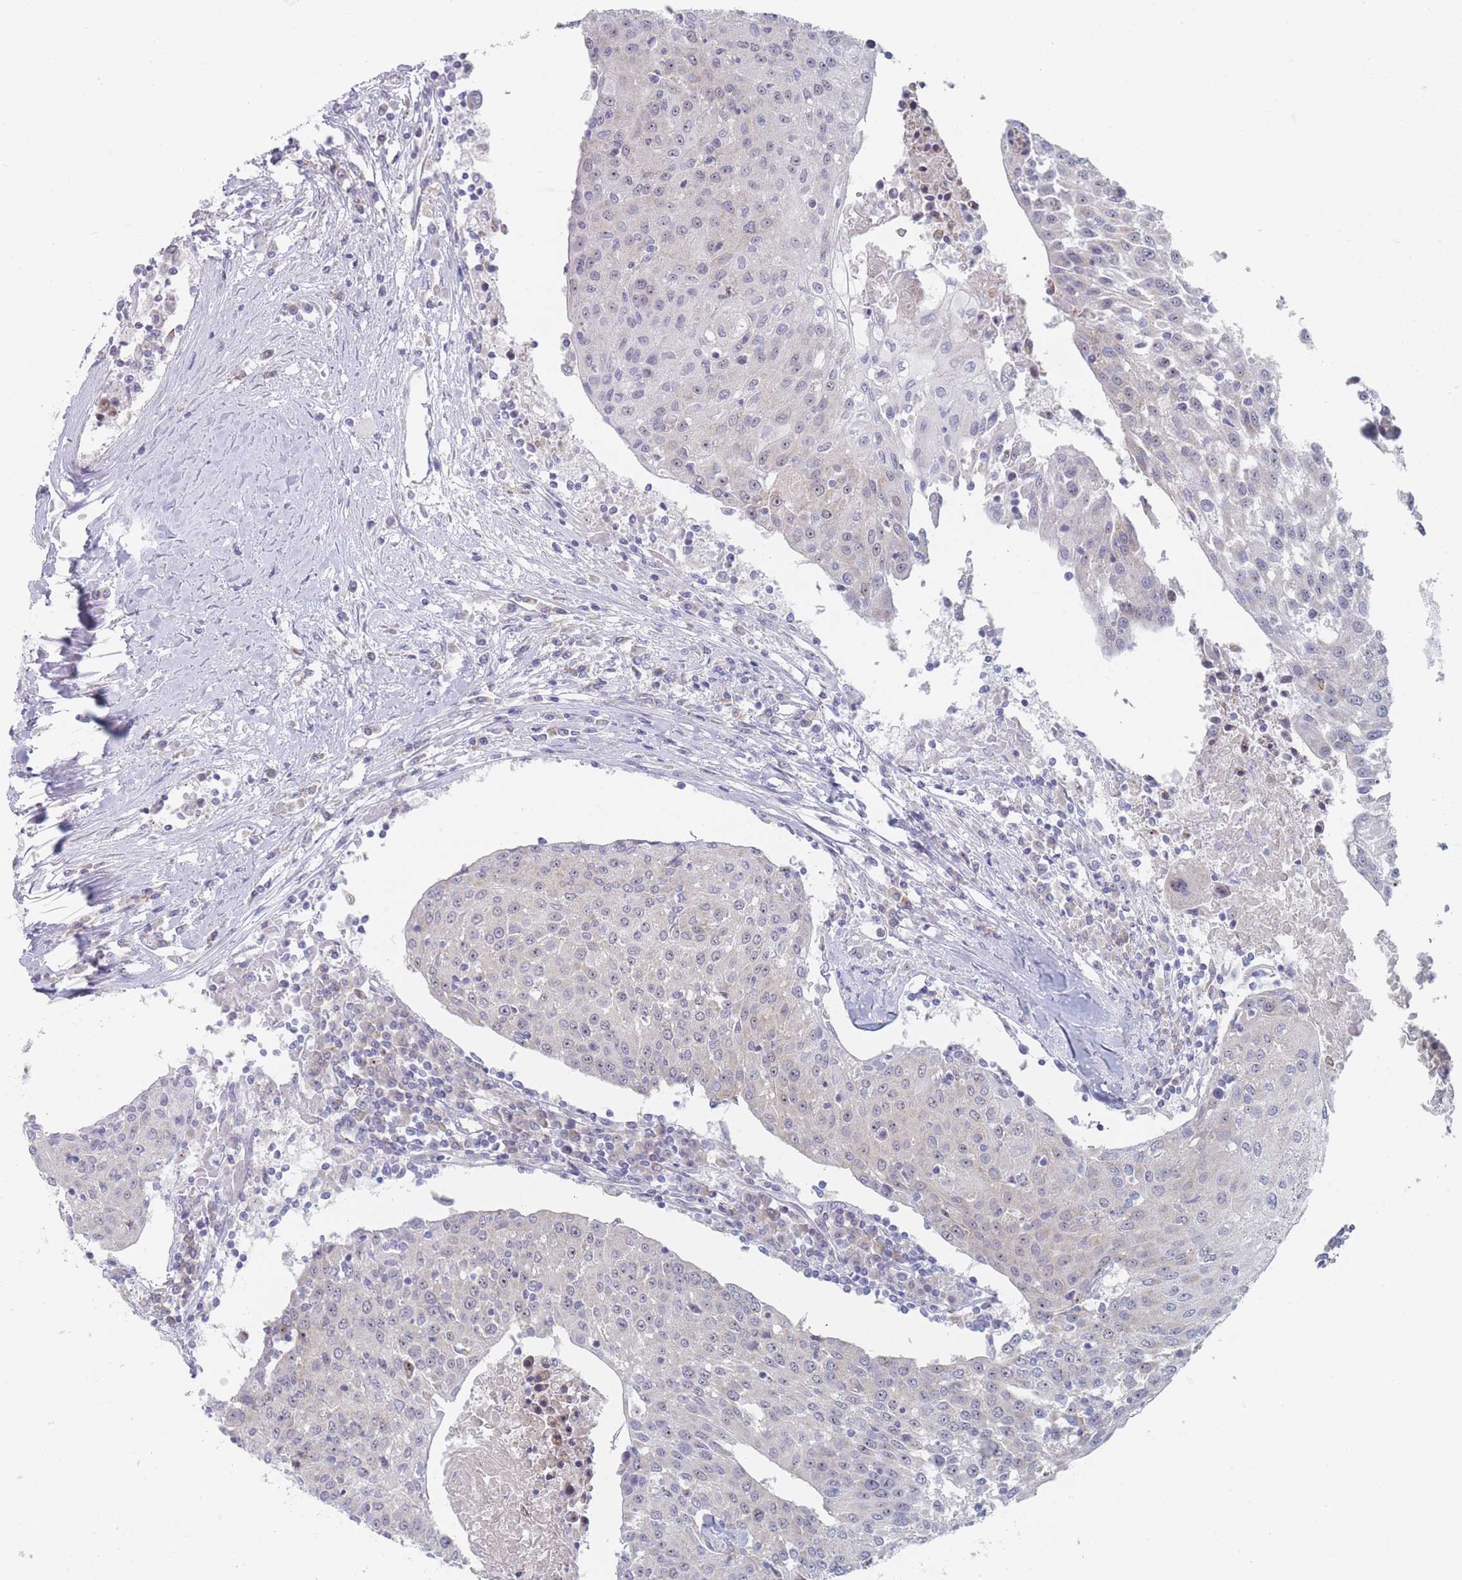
{"staining": {"intensity": "negative", "quantity": "none", "location": "none"}, "tissue": "urothelial cancer", "cell_type": "Tumor cells", "image_type": "cancer", "snomed": [{"axis": "morphology", "description": "Urothelial carcinoma, High grade"}, {"axis": "topography", "description": "Urinary bladder"}], "caption": "This is an IHC micrograph of human urothelial cancer. There is no staining in tumor cells.", "gene": "RNF8", "patient": {"sex": "female", "age": 85}}